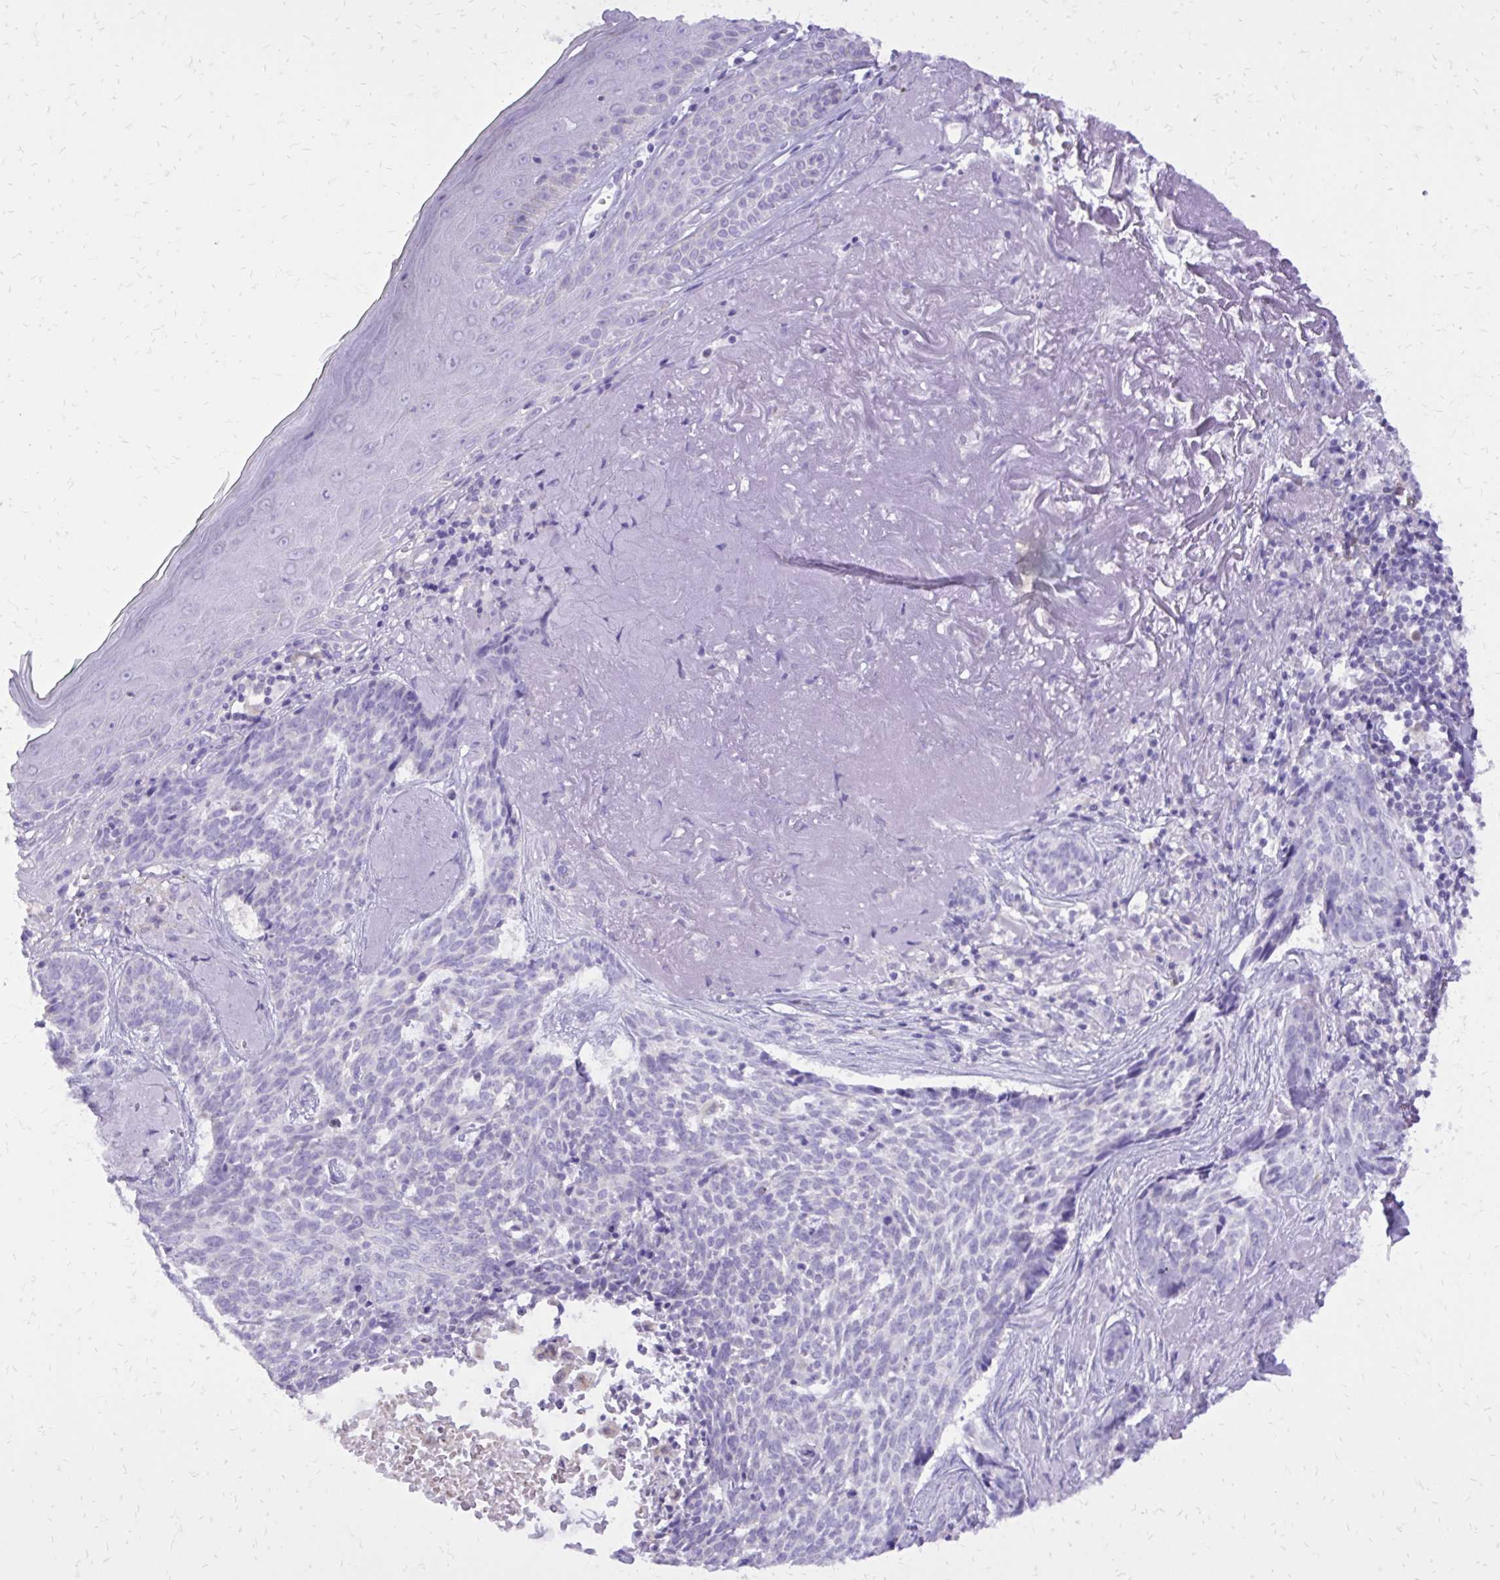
{"staining": {"intensity": "negative", "quantity": "none", "location": "none"}, "tissue": "skin cancer", "cell_type": "Tumor cells", "image_type": "cancer", "snomed": [{"axis": "morphology", "description": "Basal cell carcinoma"}, {"axis": "topography", "description": "Skin"}, {"axis": "topography", "description": "Skin of face"}], "caption": "IHC photomicrograph of skin cancer stained for a protein (brown), which demonstrates no positivity in tumor cells.", "gene": "CAT", "patient": {"sex": "female", "age": 95}}